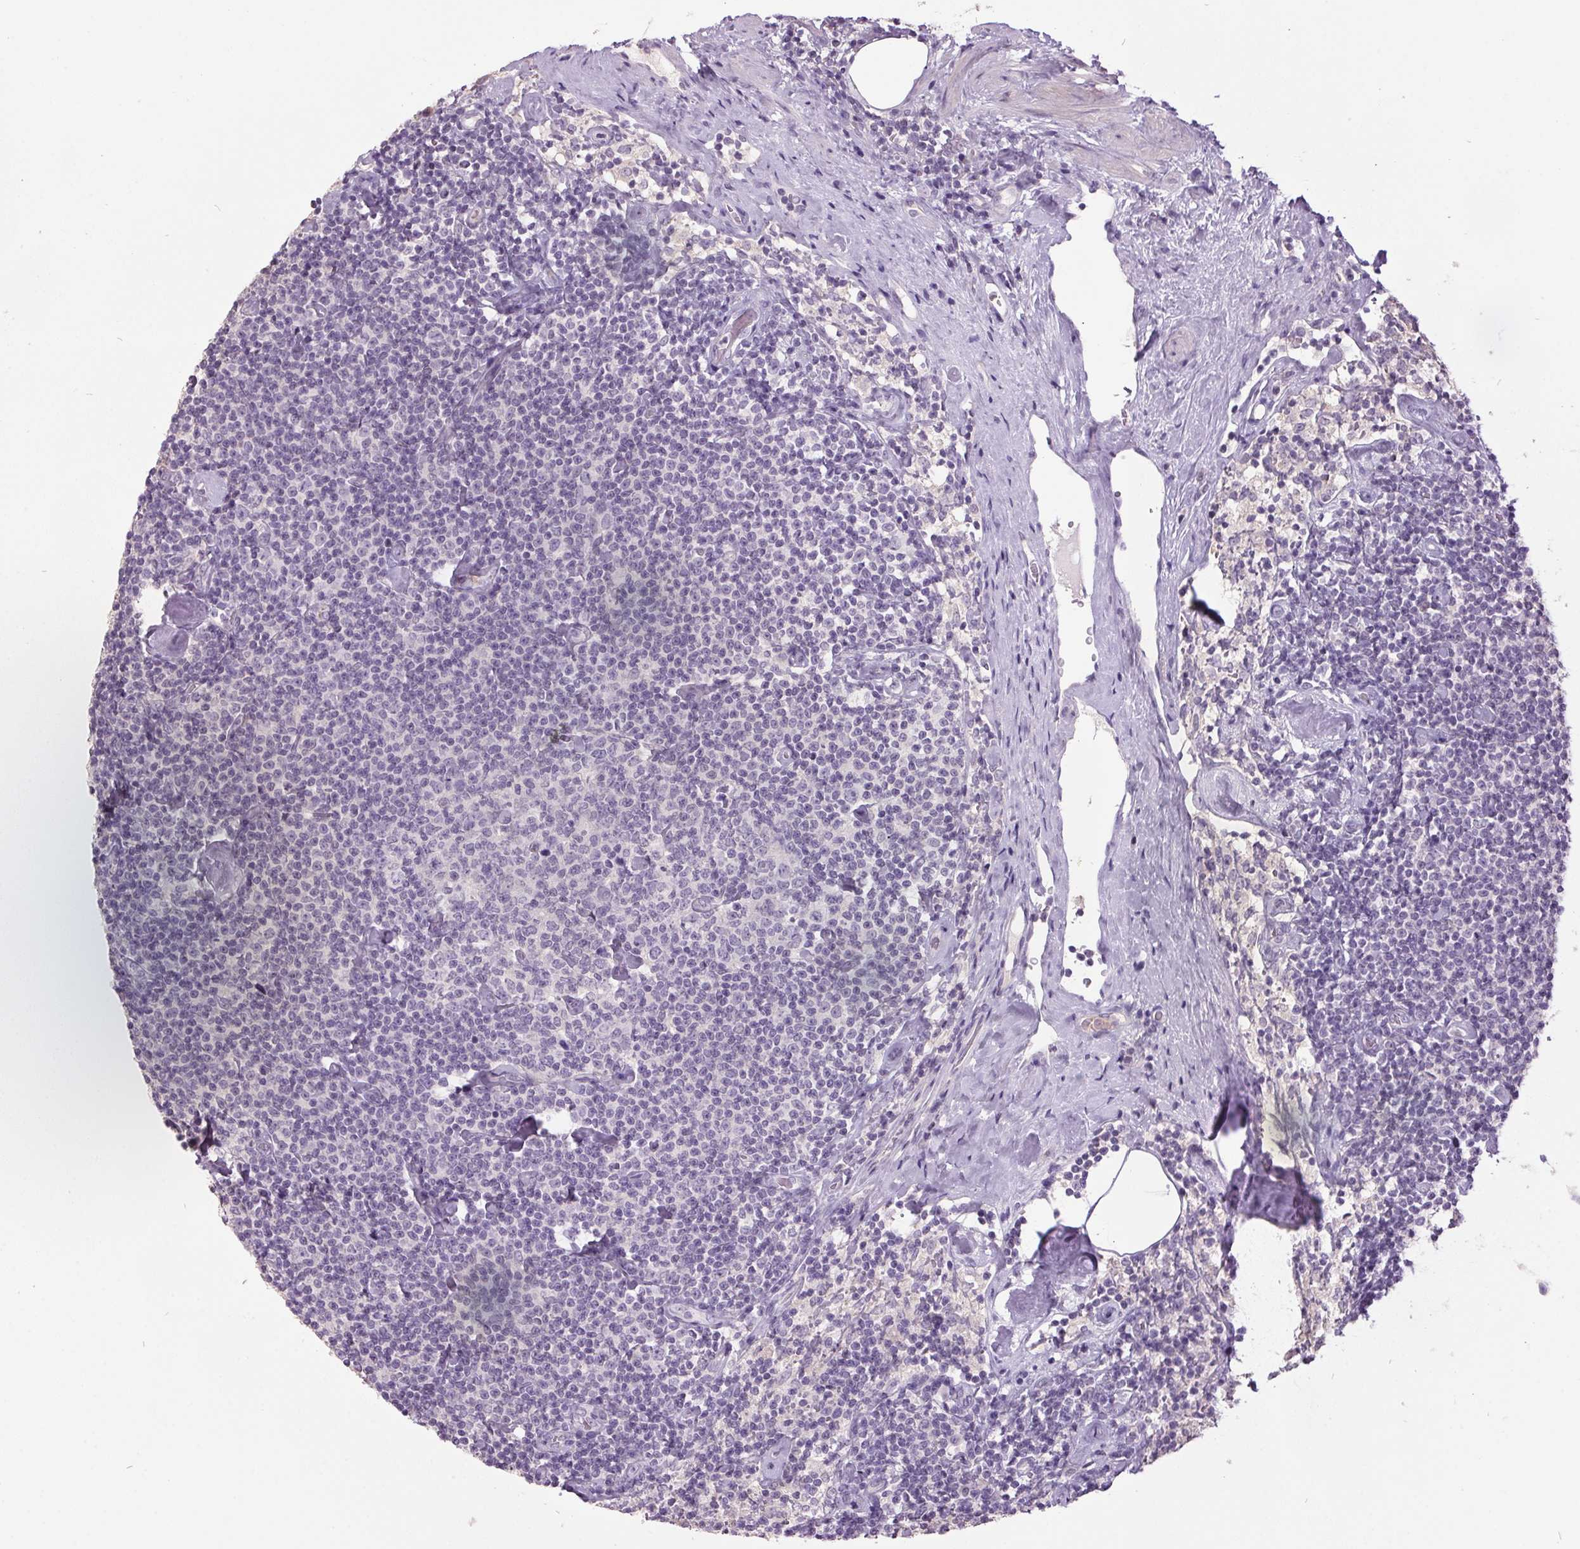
{"staining": {"intensity": "negative", "quantity": "none", "location": "none"}, "tissue": "lymphoma", "cell_type": "Tumor cells", "image_type": "cancer", "snomed": [{"axis": "morphology", "description": "Malignant lymphoma, non-Hodgkin's type, Low grade"}, {"axis": "topography", "description": "Lymph node"}], "caption": "Low-grade malignant lymphoma, non-Hodgkin's type was stained to show a protein in brown. There is no significant staining in tumor cells.", "gene": "C2orf16", "patient": {"sex": "male", "age": 81}}